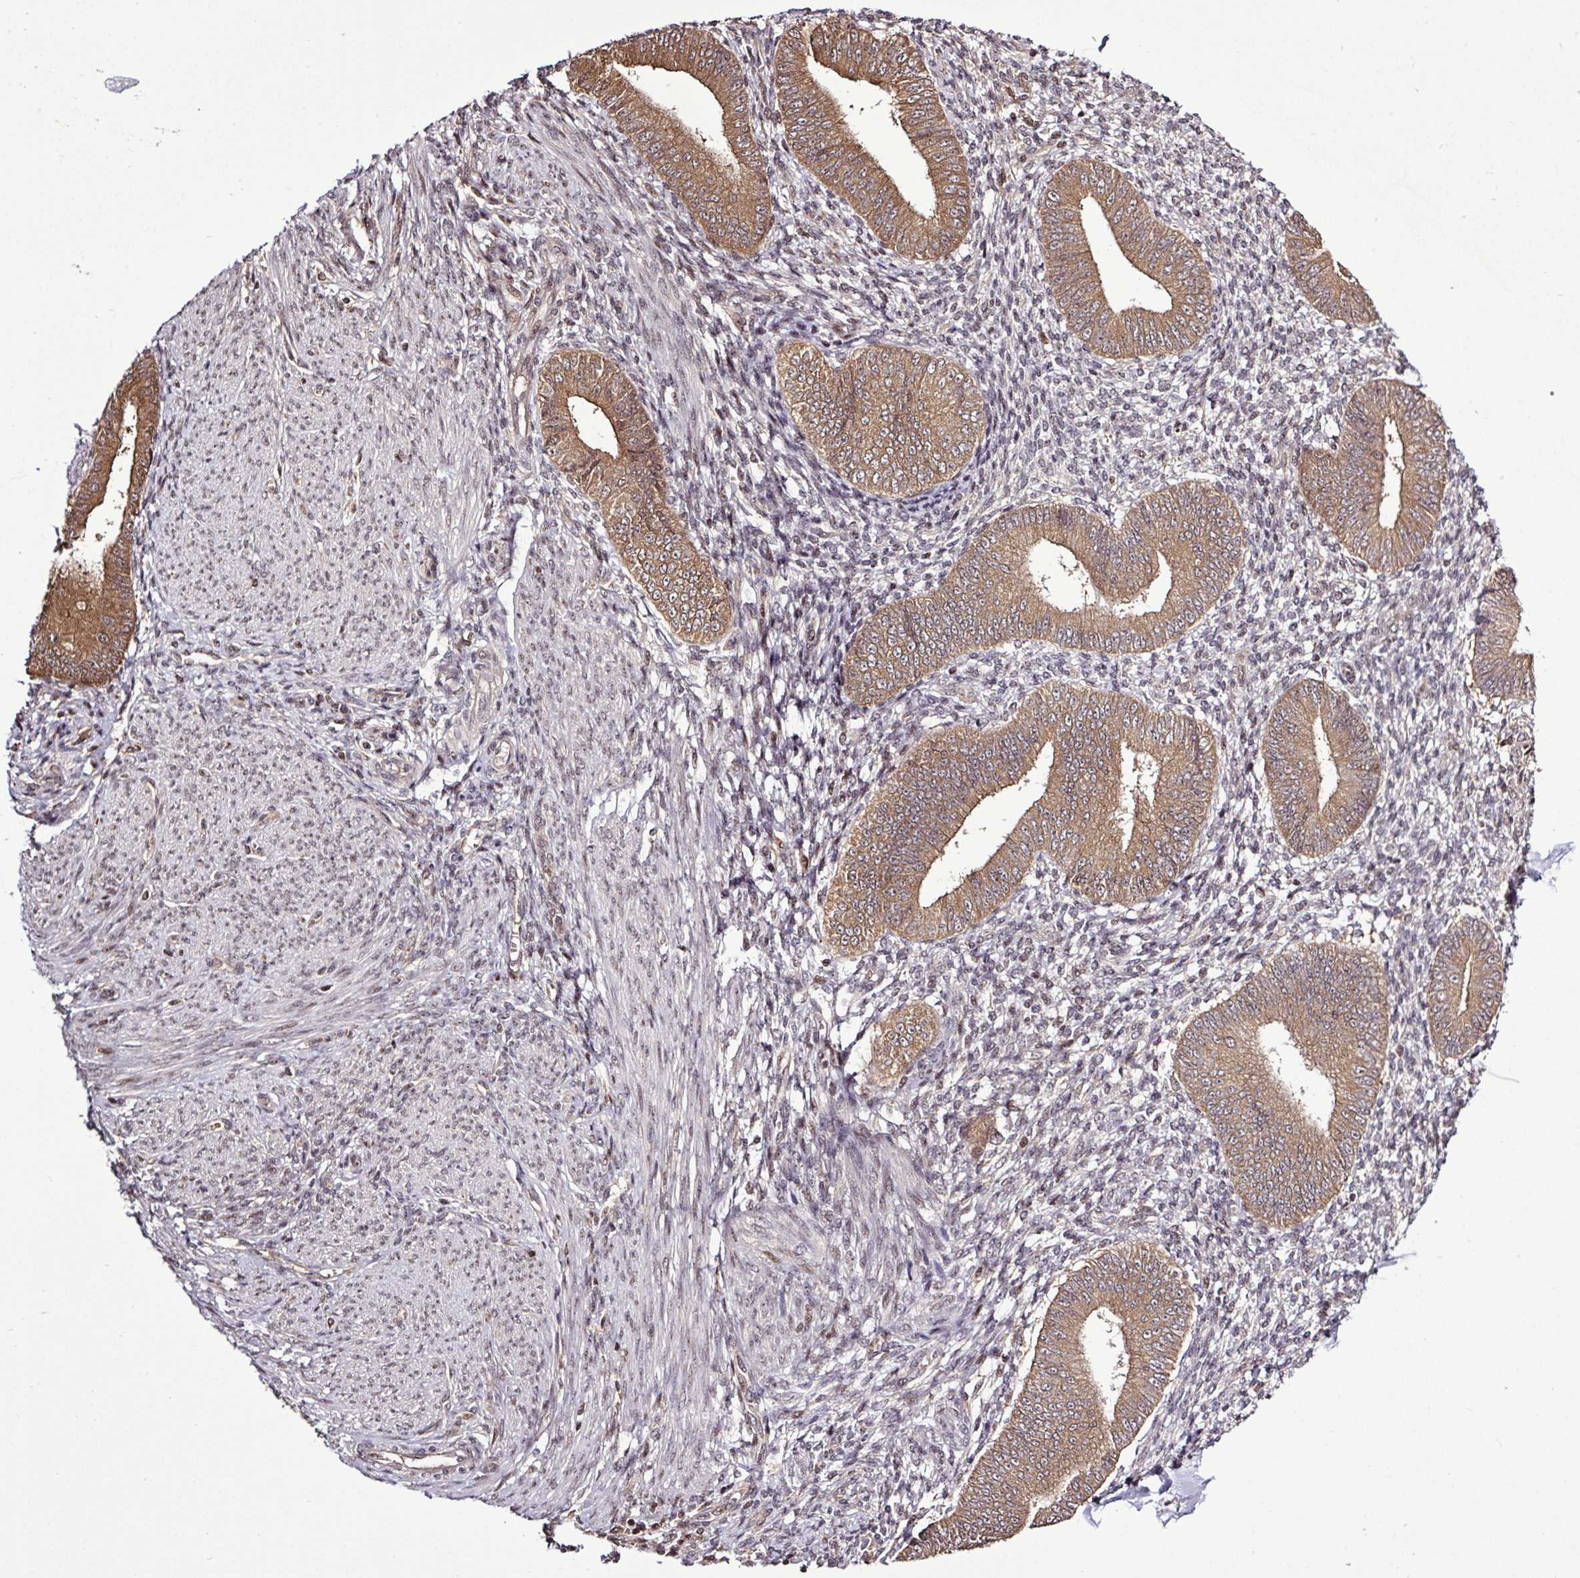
{"staining": {"intensity": "negative", "quantity": "none", "location": "none"}, "tissue": "endometrium", "cell_type": "Cells in endometrial stroma", "image_type": "normal", "snomed": [{"axis": "morphology", "description": "Normal tissue, NOS"}, {"axis": "topography", "description": "Endometrium"}], "caption": "Immunohistochemistry (IHC) photomicrograph of benign endometrium: endometrium stained with DAB (3,3'-diaminobenzidine) displays no significant protein staining in cells in endometrial stroma. The staining was performed using DAB (3,3'-diaminobenzidine) to visualize the protein expression in brown, while the nuclei were stained in blue with hematoxylin (Magnification: 20x).", "gene": "ITPKC", "patient": {"sex": "female", "age": 49}}